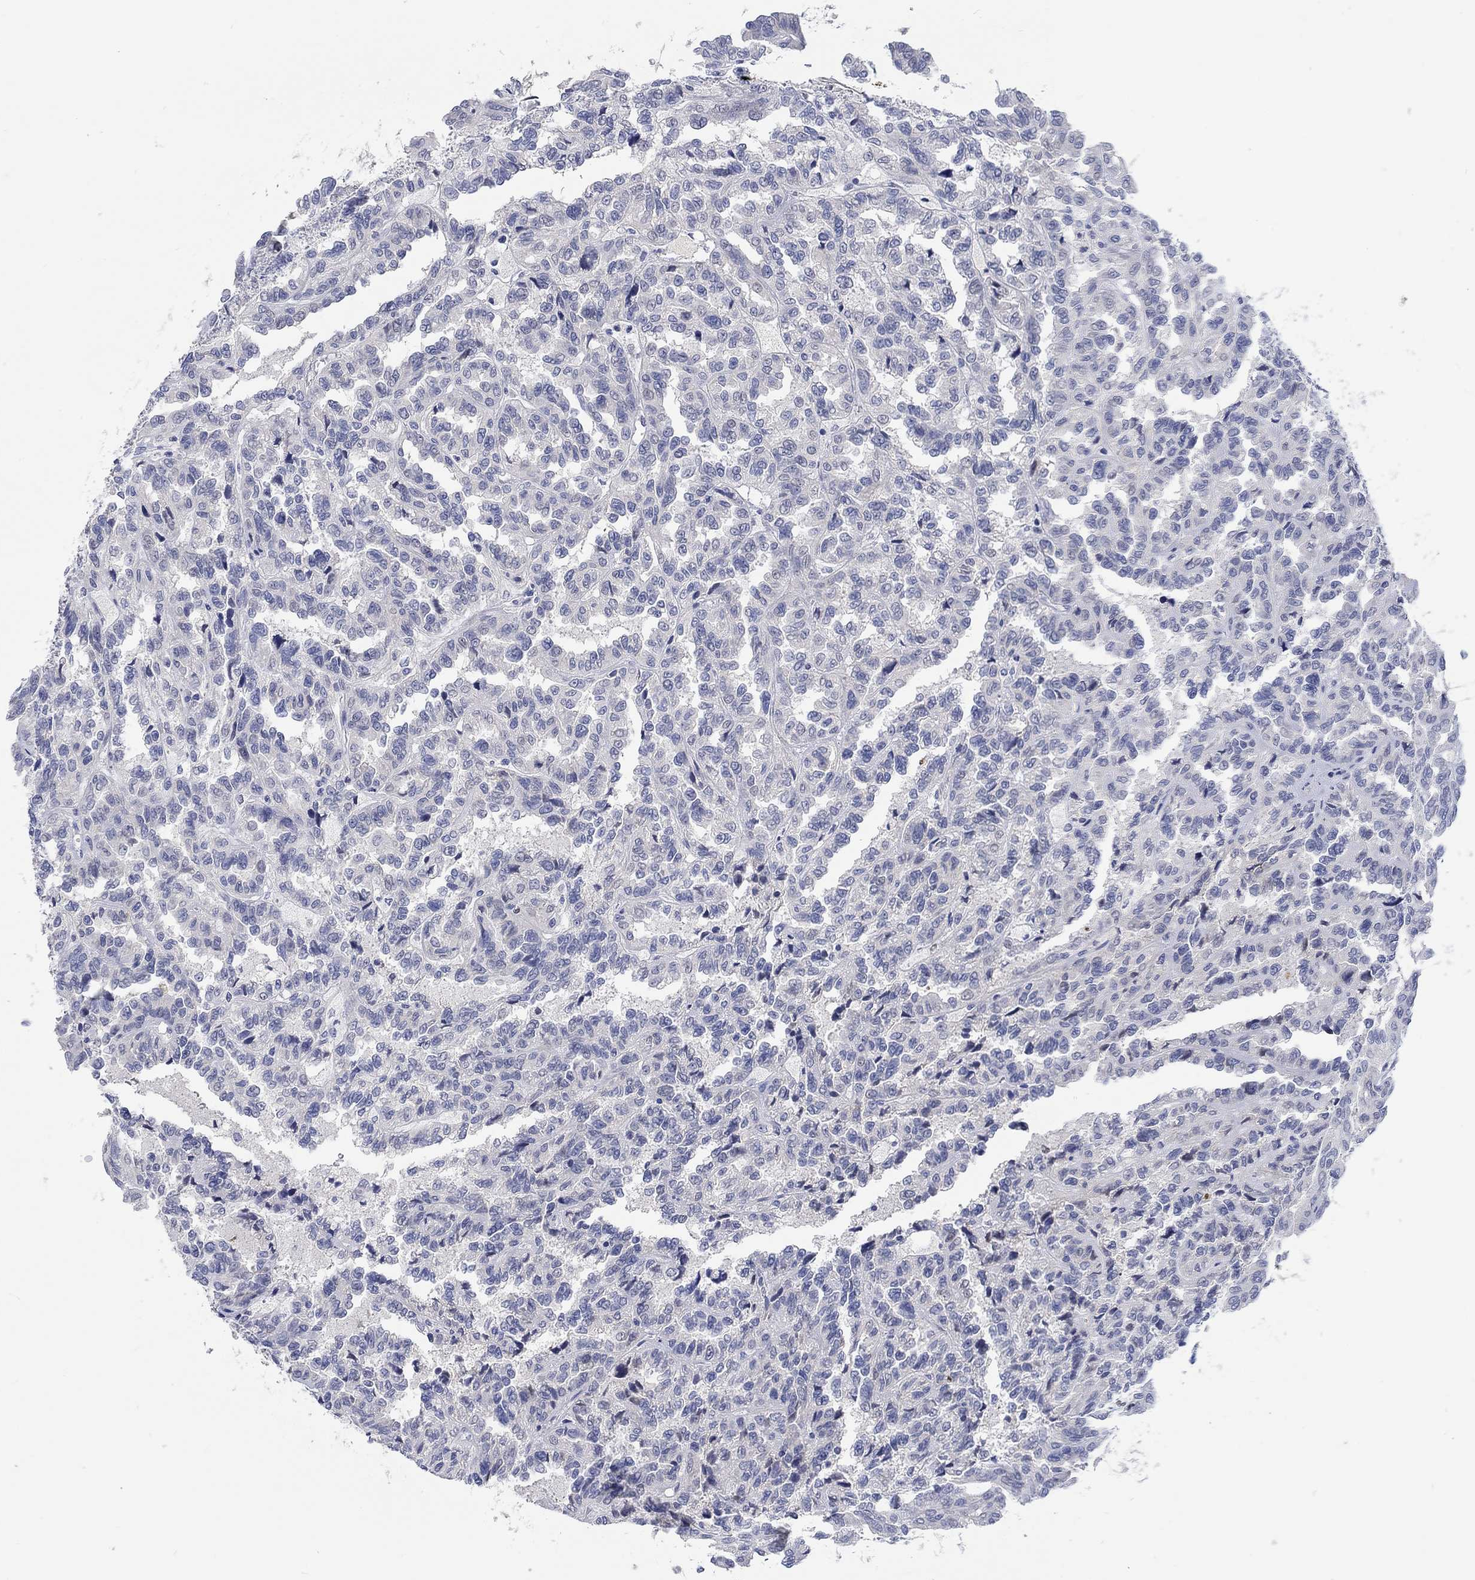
{"staining": {"intensity": "negative", "quantity": "none", "location": "none"}, "tissue": "renal cancer", "cell_type": "Tumor cells", "image_type": "cancer", "snomed": [{"axis": "morphology", "description": "Adenocarcinoma, NOS"}, {"axis": "topography", "description": "Kidney"}], "caption": "The photomicrograph shows no significant positivity in tumor cells of renal adenocarcinoma.", "gene": "DLK1", "patient": {"sex": "male", "age": 79}}